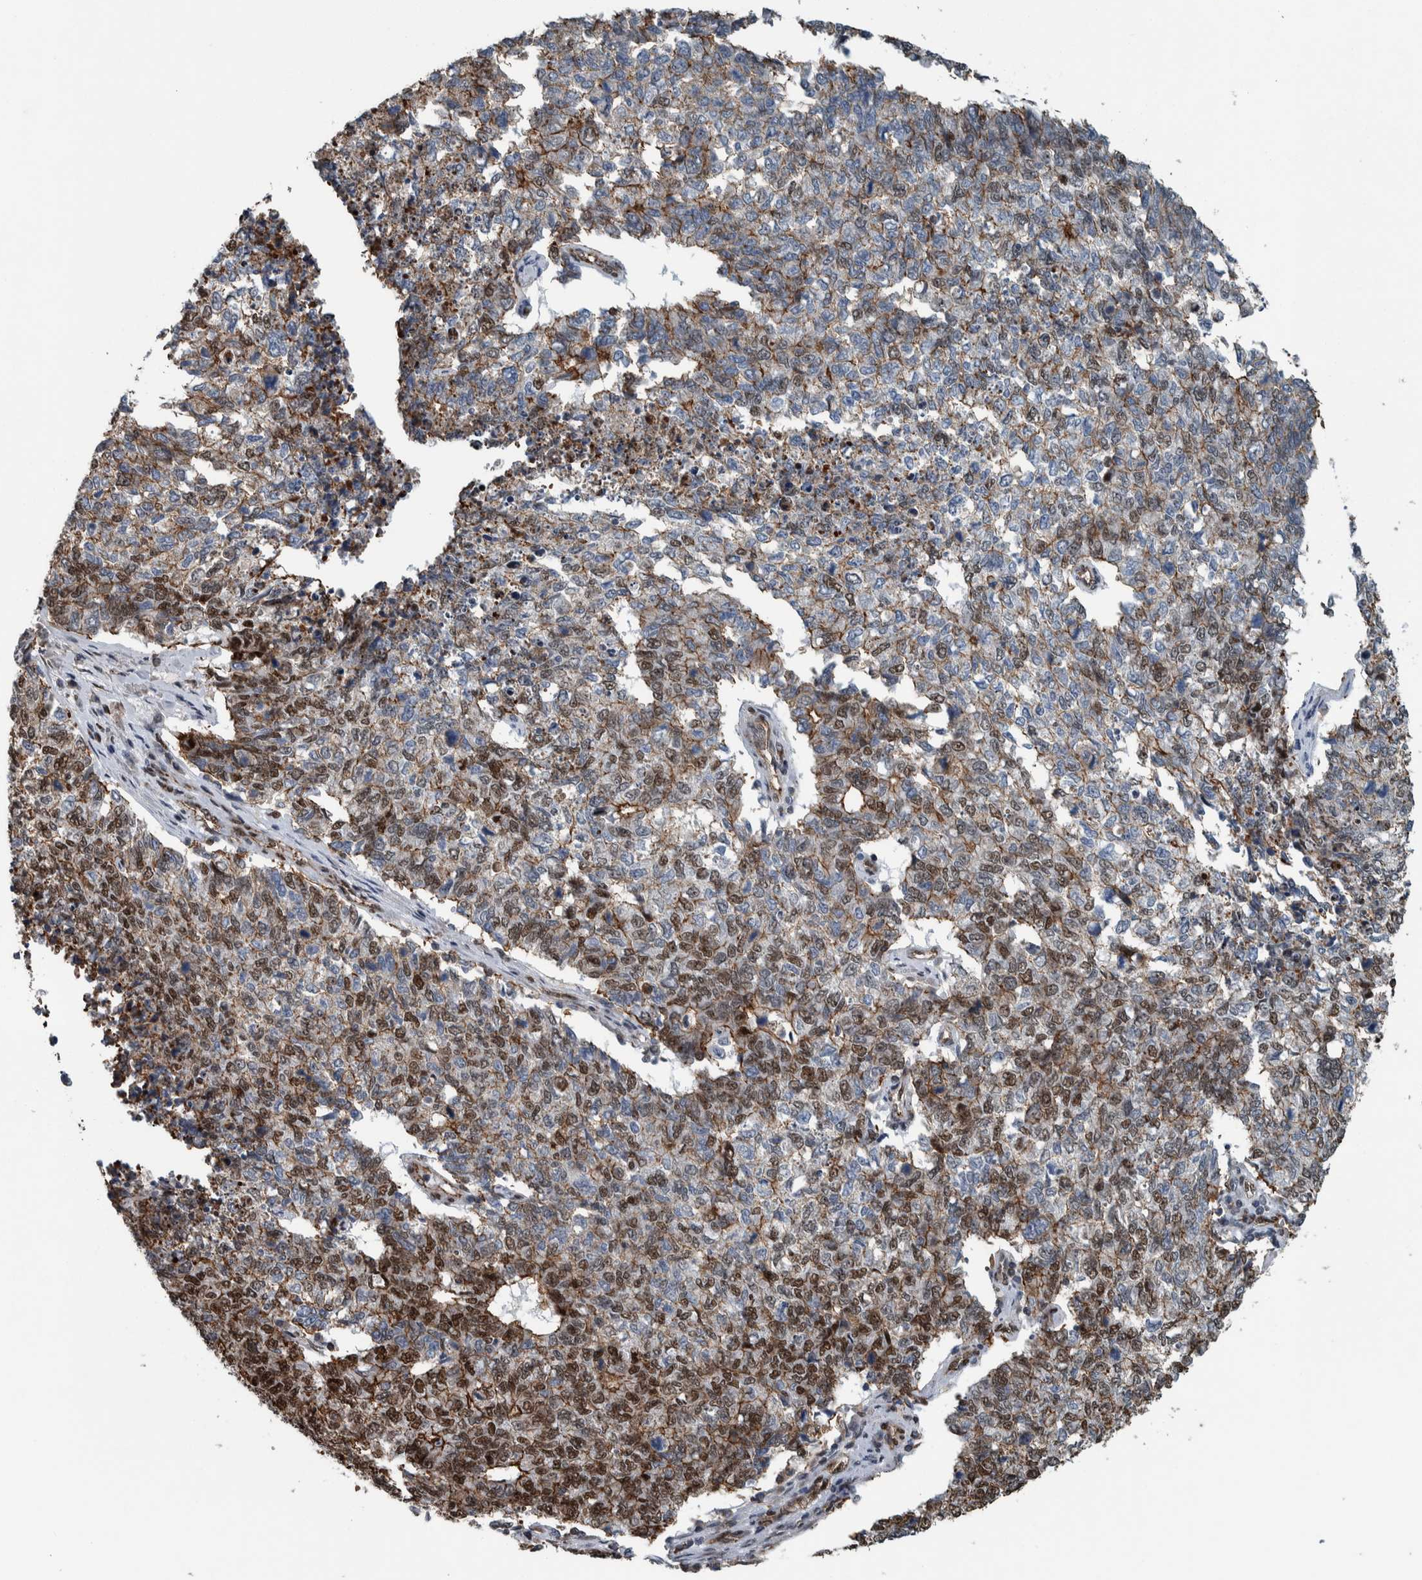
{"staining": {"intensity": "moderate", "quantity": "25%-75%", "location": "nuclear"}, "tissue": "cervical cancer", "cell_type": "Tumor cells", "image_type": "cancer", "snomed": [{"axis": "morphology", "description": "Squamous cell carcinoma, NOS"}, {"axis": "topography", "description": "Cervix"}], "caption": "Protein expression analysis of cervical cancer (squamous cell carcinoma) shows moderate nuclear positivity in about 25%-75% of tumor cells.", "gene": "FAM135B", "patient": {"sex": "female", "age": 63}}